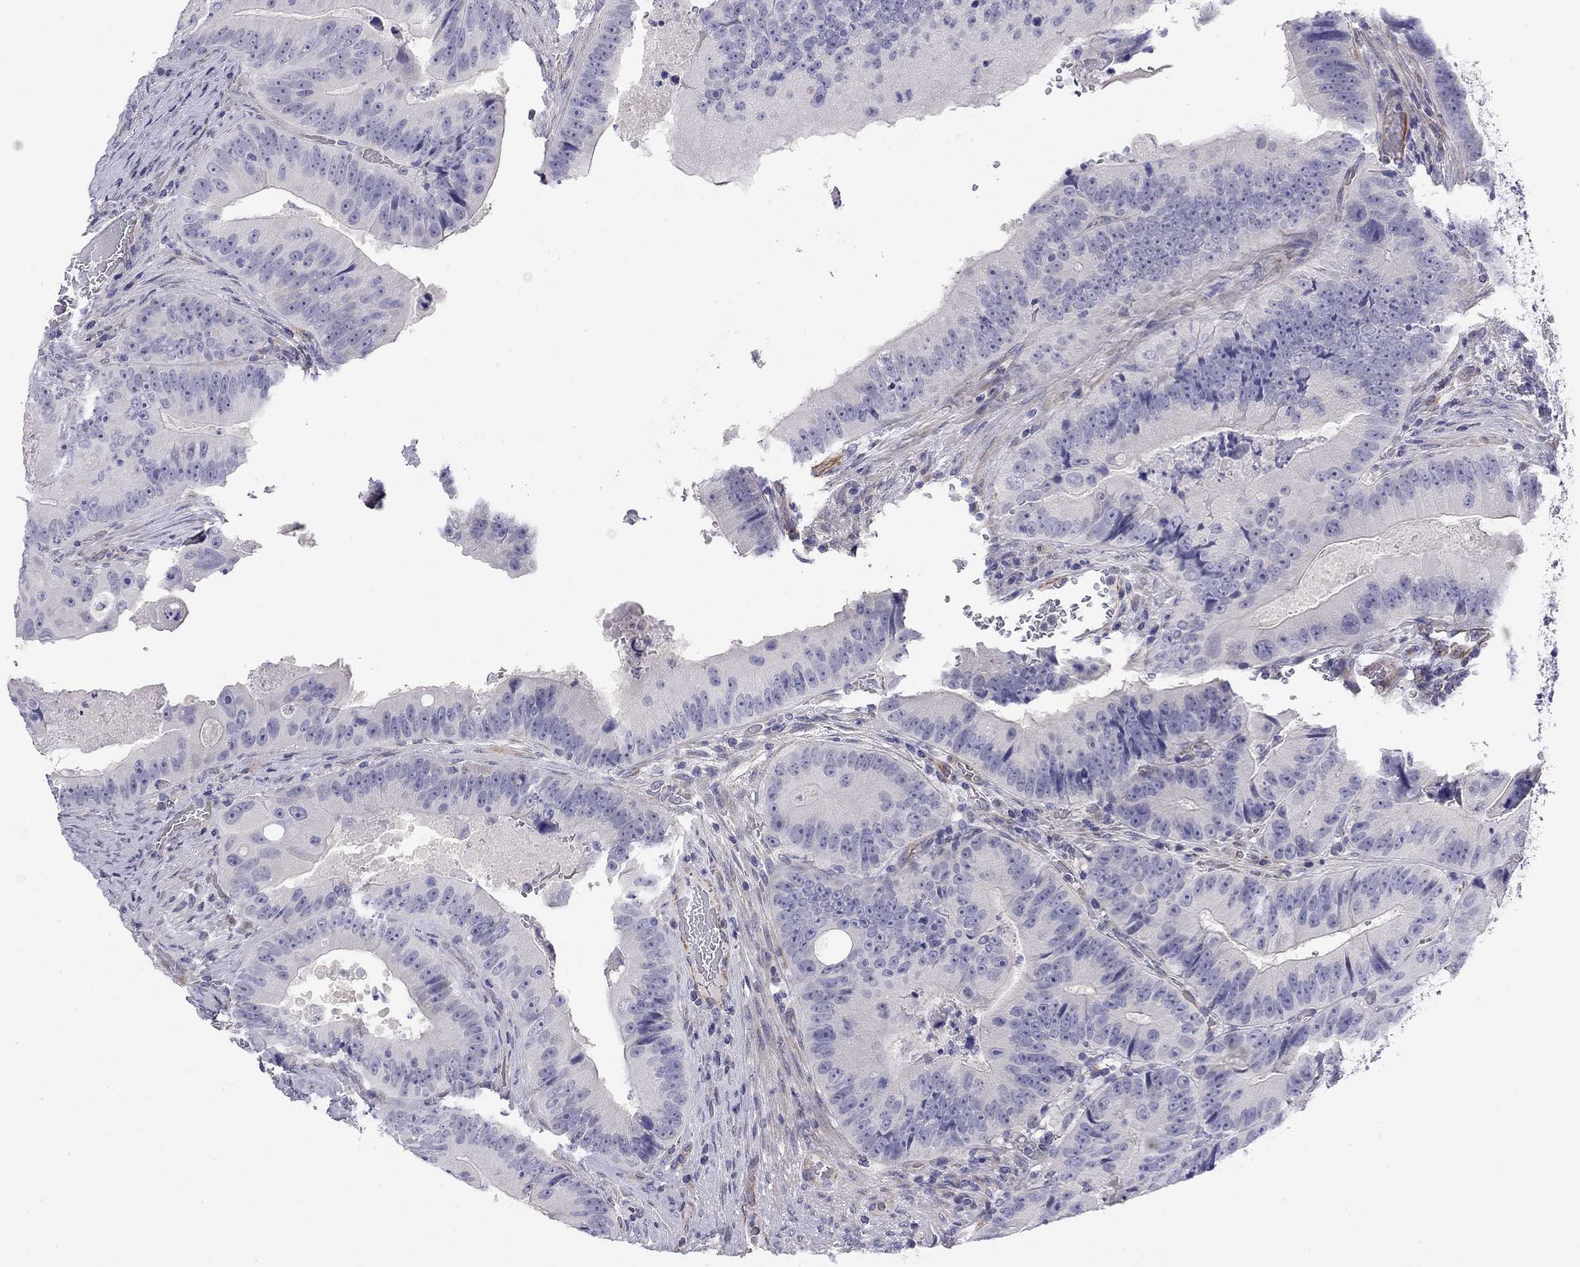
{"staining": {"intensity": "negative", "quantity": "none", "location": "none"}, "tissue": "colorectal cancer", "cell_type": "Tumor cells", "image_type": "cancer", "snomed": [{"axis": "morphology", "description": "Adenocarcinoma, NOS"}, {"axis": "topography", "description": "Colon"}], "caption": "This is an immunohistochemistry histopathology image of colorectal adenocarcinoma. There is no positivity in tumor cells.", "gene": "RTL1", "patient": {"sex": "female", "age": 86}}